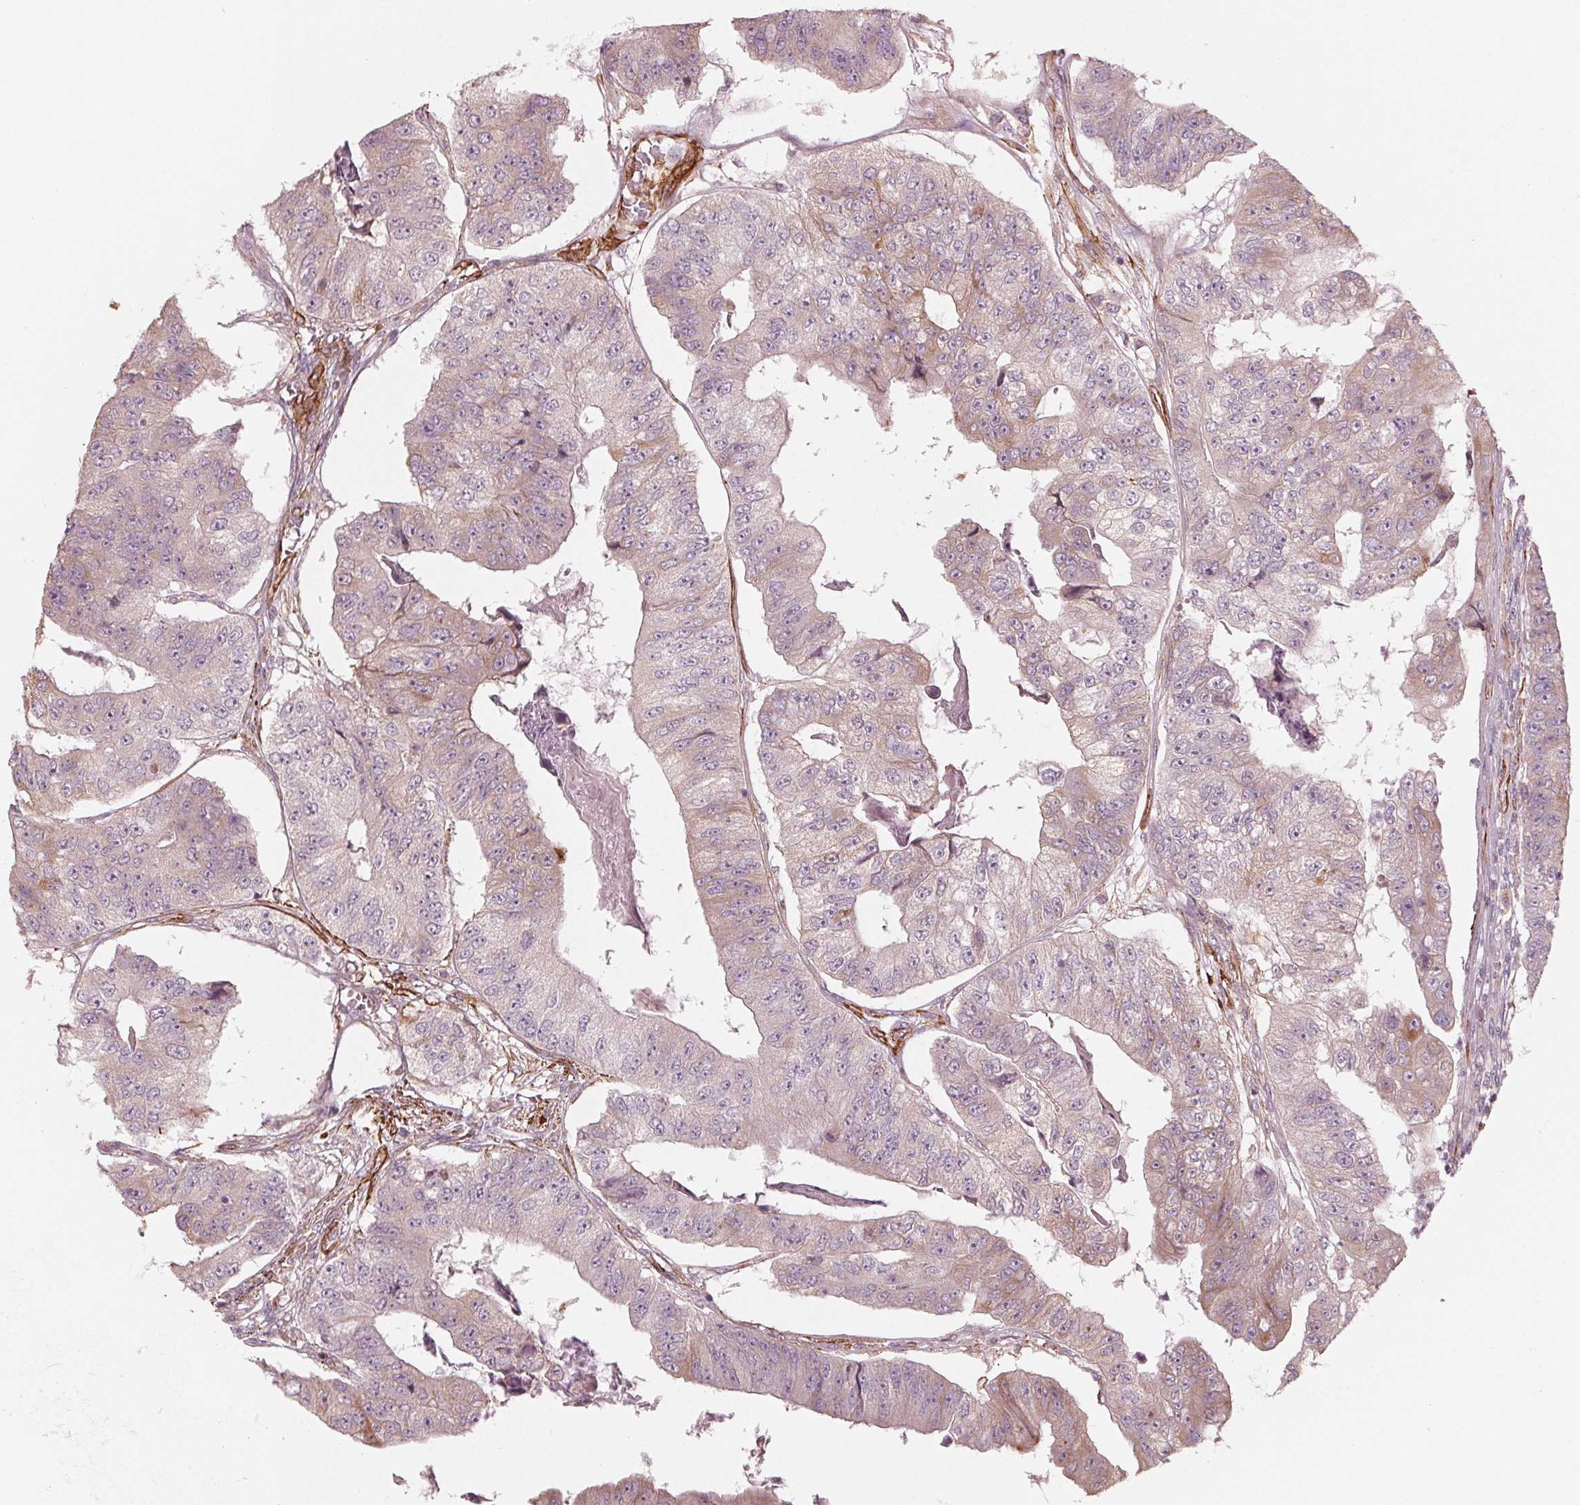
{"staining": {"intensity": "weak", "quantity": "<25%", "location": "cytoplasmic/membranous,nuclear"}, "tissue": "colorectal cancer", "cell_type": "Tumor cells", "image_type": "cancer", "snomed": [{"axis": "morphology", "description": "Adenocarcinoma, NOS"}, {"axis": "topography", "description": "Colon"}], "caption": "IHC of human colorectal adenocarcinoma displays no staining in tumor cells.", "gene": "MIER3", "patient": {"sex": "female", "age": 67}}